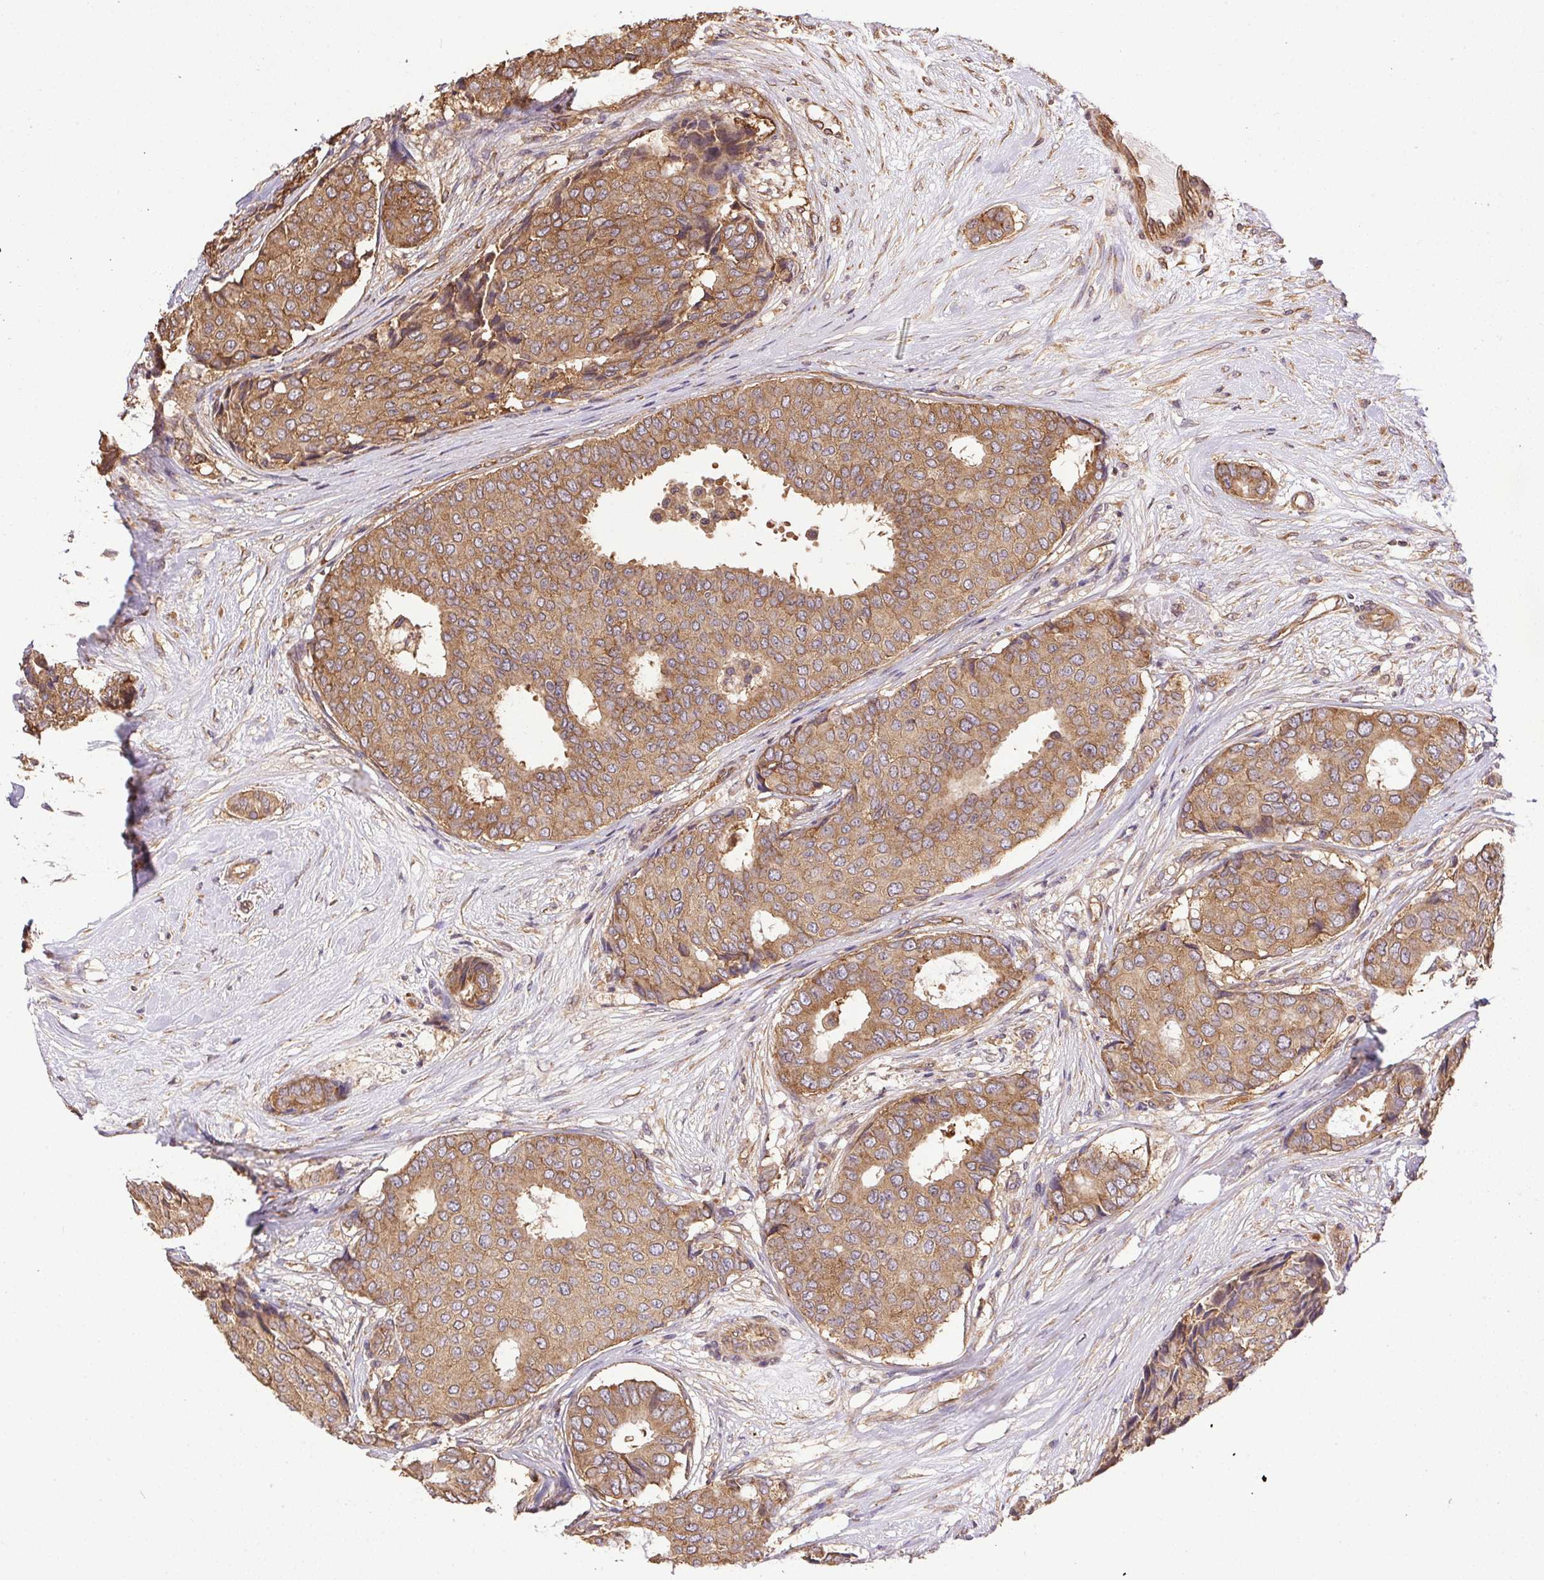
{"staining": {"intensity": "moderate", "quantity": ">75%", "location": "cytoplasmic/membranous"}, "tissue": "breast cancer", "cell_type": "Tumor cells", "image_type": "cancer", "snomed": [{"axis": "morphology", "description": "Duct carcinoma"}, {"axis": "topography", "description": "Breast"}], "caption": "DAB (3,3'-diaminobenzidine) immunohistochemical staining of breast cancer (invasive ductal carcinoma) reveals moderate cytoplasmic/membranous protein expression in approximately >75% of tumor cells.", "gene": "EIF2S1", "patient": {"sex": "female", "age": 75}}